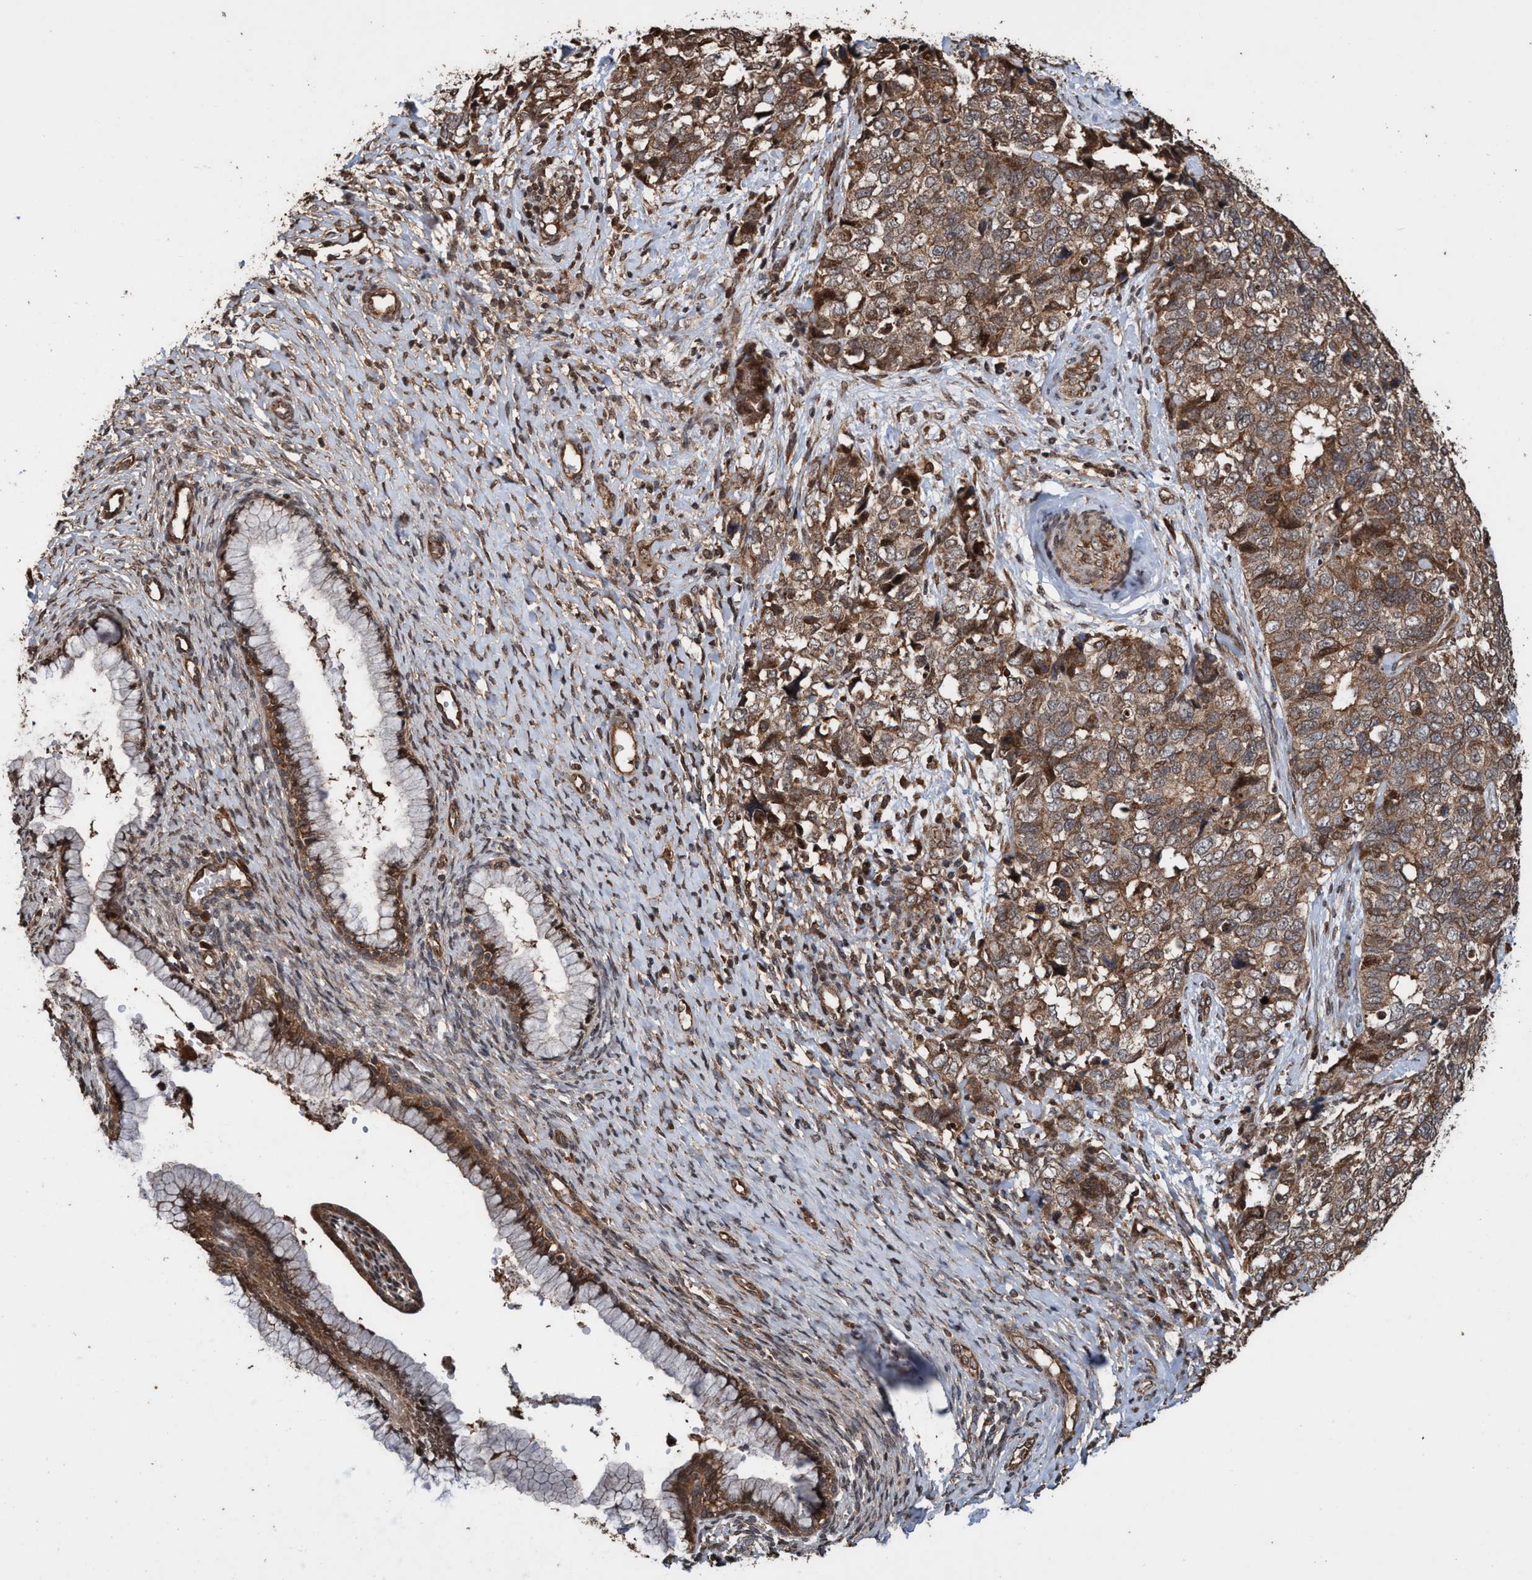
{"staining": {"intensity": "moderate", "quantity": ">75%", "location": "cytoplasmic/membranous,nuclear"}, "tissue": "cervical cancer", "cell_type": "Tumor cells", "image_type": "cancer", "snomed": [{"axis": "morphology", "description": "Squamous cell carcinoma, NOS"}, {"axis": "topography", "description": "Cervix"}], "caption": "An IHC image of neoplastic tissue is shown. Protein staining in brown highlights moderate cytoplasmic/membranous and nuclear positivity in cervical cancer (squamous cell carcinoma) within tumor cells.", "gene": "TRPC7", "patient": {"sex": "female", "age": 63}}